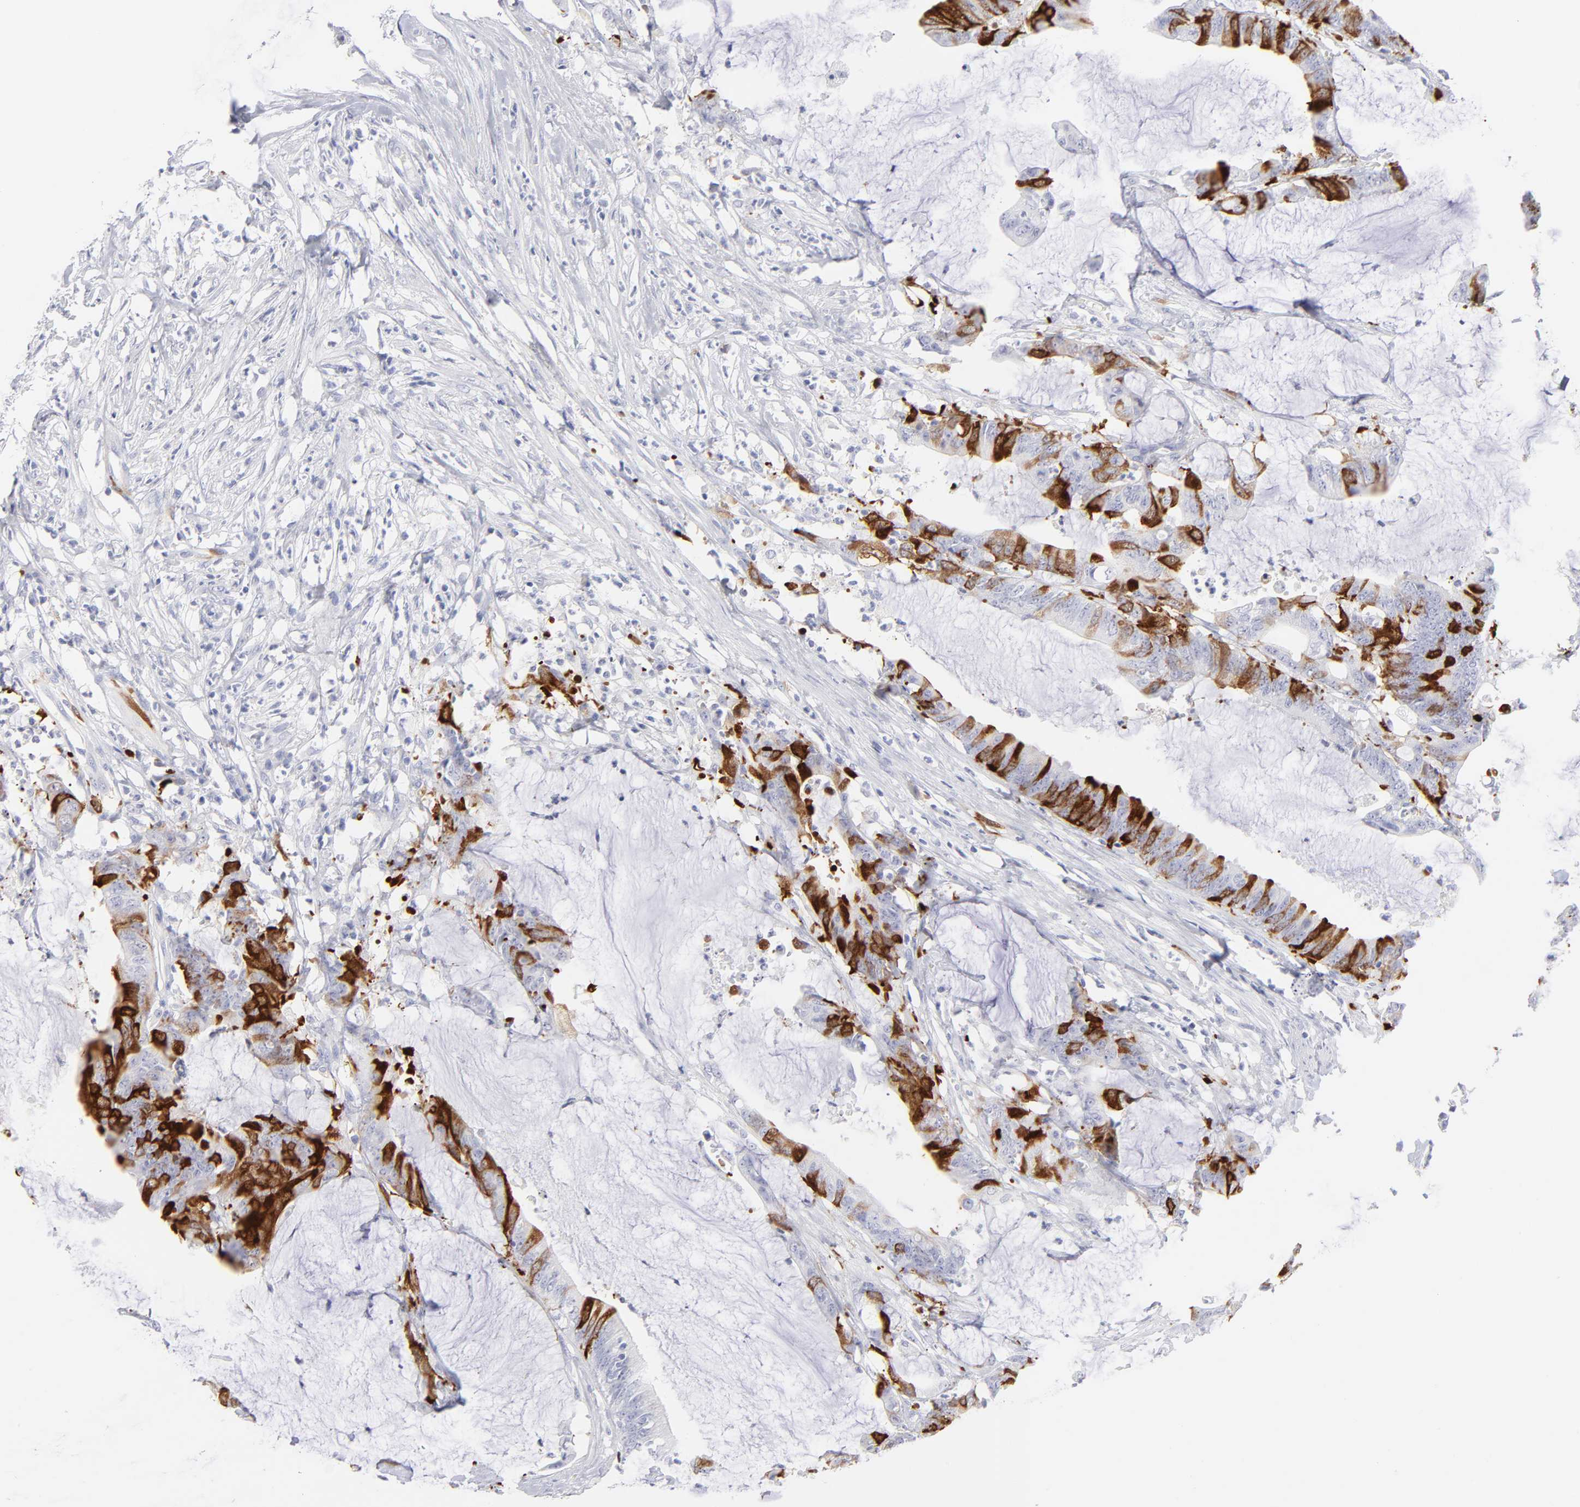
{"staining": {"intensity": "strong", "quantity": "25%-75%", "location": "cytoplasmic/membranous"}, "tissue": "colorectal cancer", "cell_type": "Tumor cells", "image_type": "cancer", "snomed": [{"axis": "morphology", "description": "Adenocarcinoma, NOS"}, {"axis": "topography", "description": "Rectum"}], "caption": "Approximately 25%-75% of tumor cells in human colorectal adenocarcinoma display strong cytoplasmic/membranous protein positivity as visualized by brown immunohistochemical staining.", "gene": "CCNB1", "patient": {"sex": "female", "age": 66}}